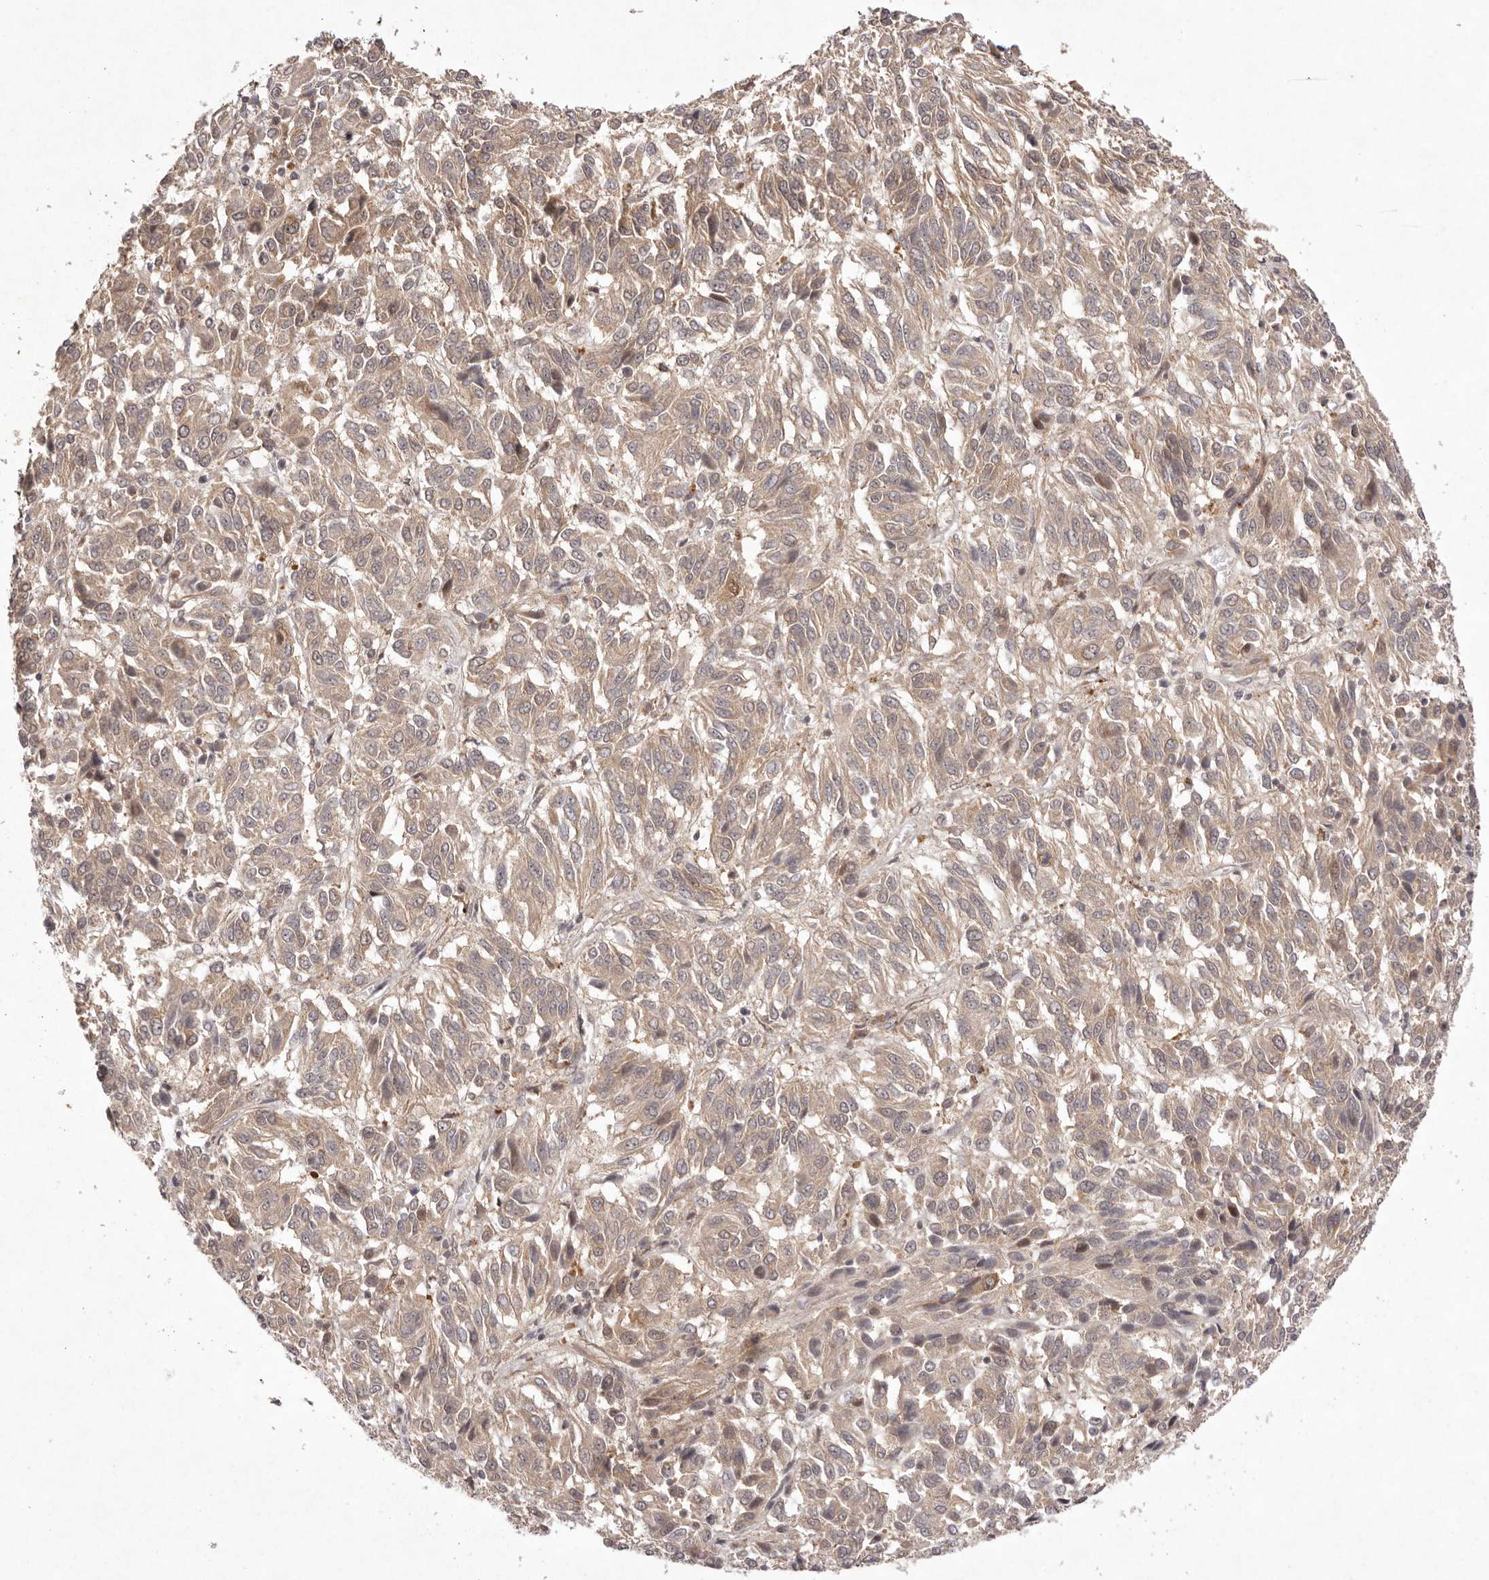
{"staining": {"intensity": "weak", "quantity": ">75%", "location": "cytoplasmic/membranous"}, "tissue": "melanoma", "cell_type": "Tumor cells", "image_type": "cancer", "snomed": [{"axis": "morphology", "description": "Malignant melanoma, Metastatic site"}, {"axis": "topography", "description": "Lung"}], "caption": "Immunohistochemical staining of melanoma shows low levels of weak cytoplasmic/membranous protein staining in approximately >75% of tumor cells.", "gene": "BUD31", "patient": {"sex": "male", "age": 64}}